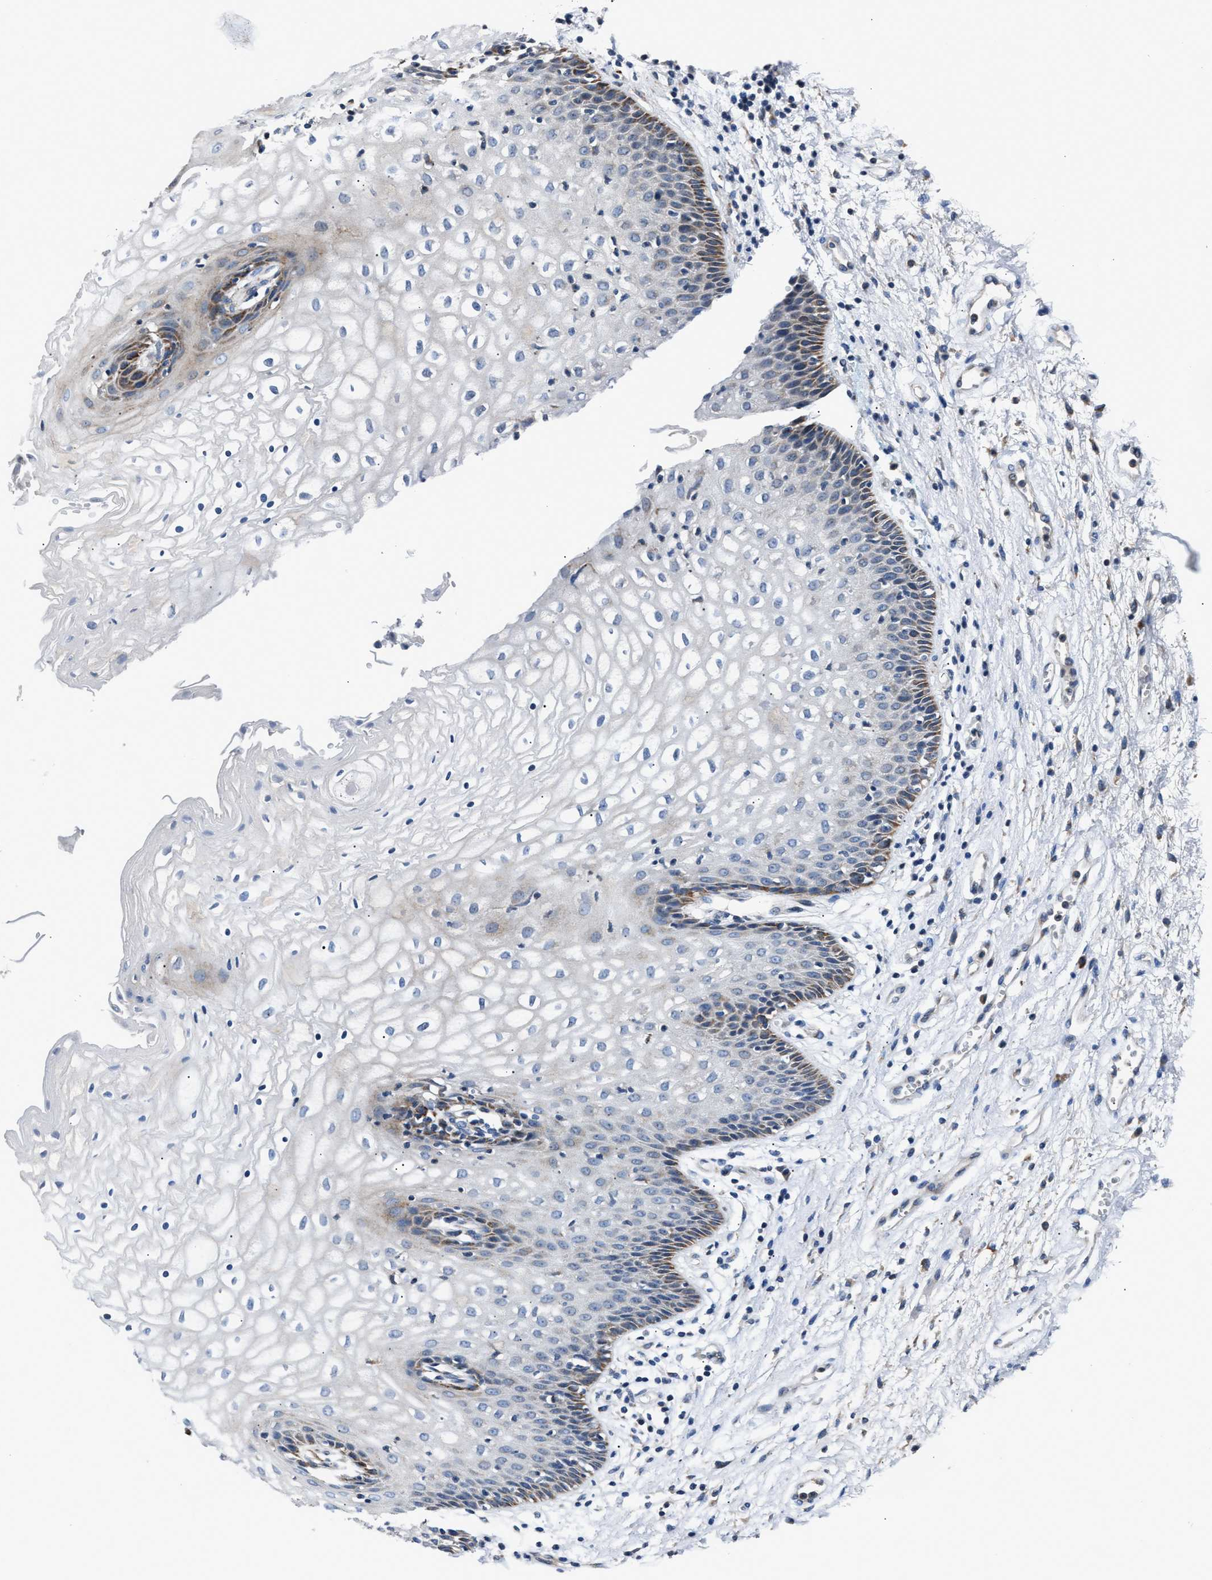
{"staining": {"intensity": "weak", "quantity": "<25%", "location": "cytoplasmic/membranous"}, "tissue": "vagina", "cell_type": "Squamous epithelial cells", "image_type": "normal", "snomed": [{"axis": "morphology", "description": "Normal tissue, NOS"}, {"axis": "topography", "description": "Vagina"}], "caption": "An immunohistochemistry histopathology image of benign vagina is shown. There is no staining in squamous epithelial cells of vagina. Nuclei are stained in blue.", "gene": "DNAJC24", "patient": {"sex": "female", "age": 34}}